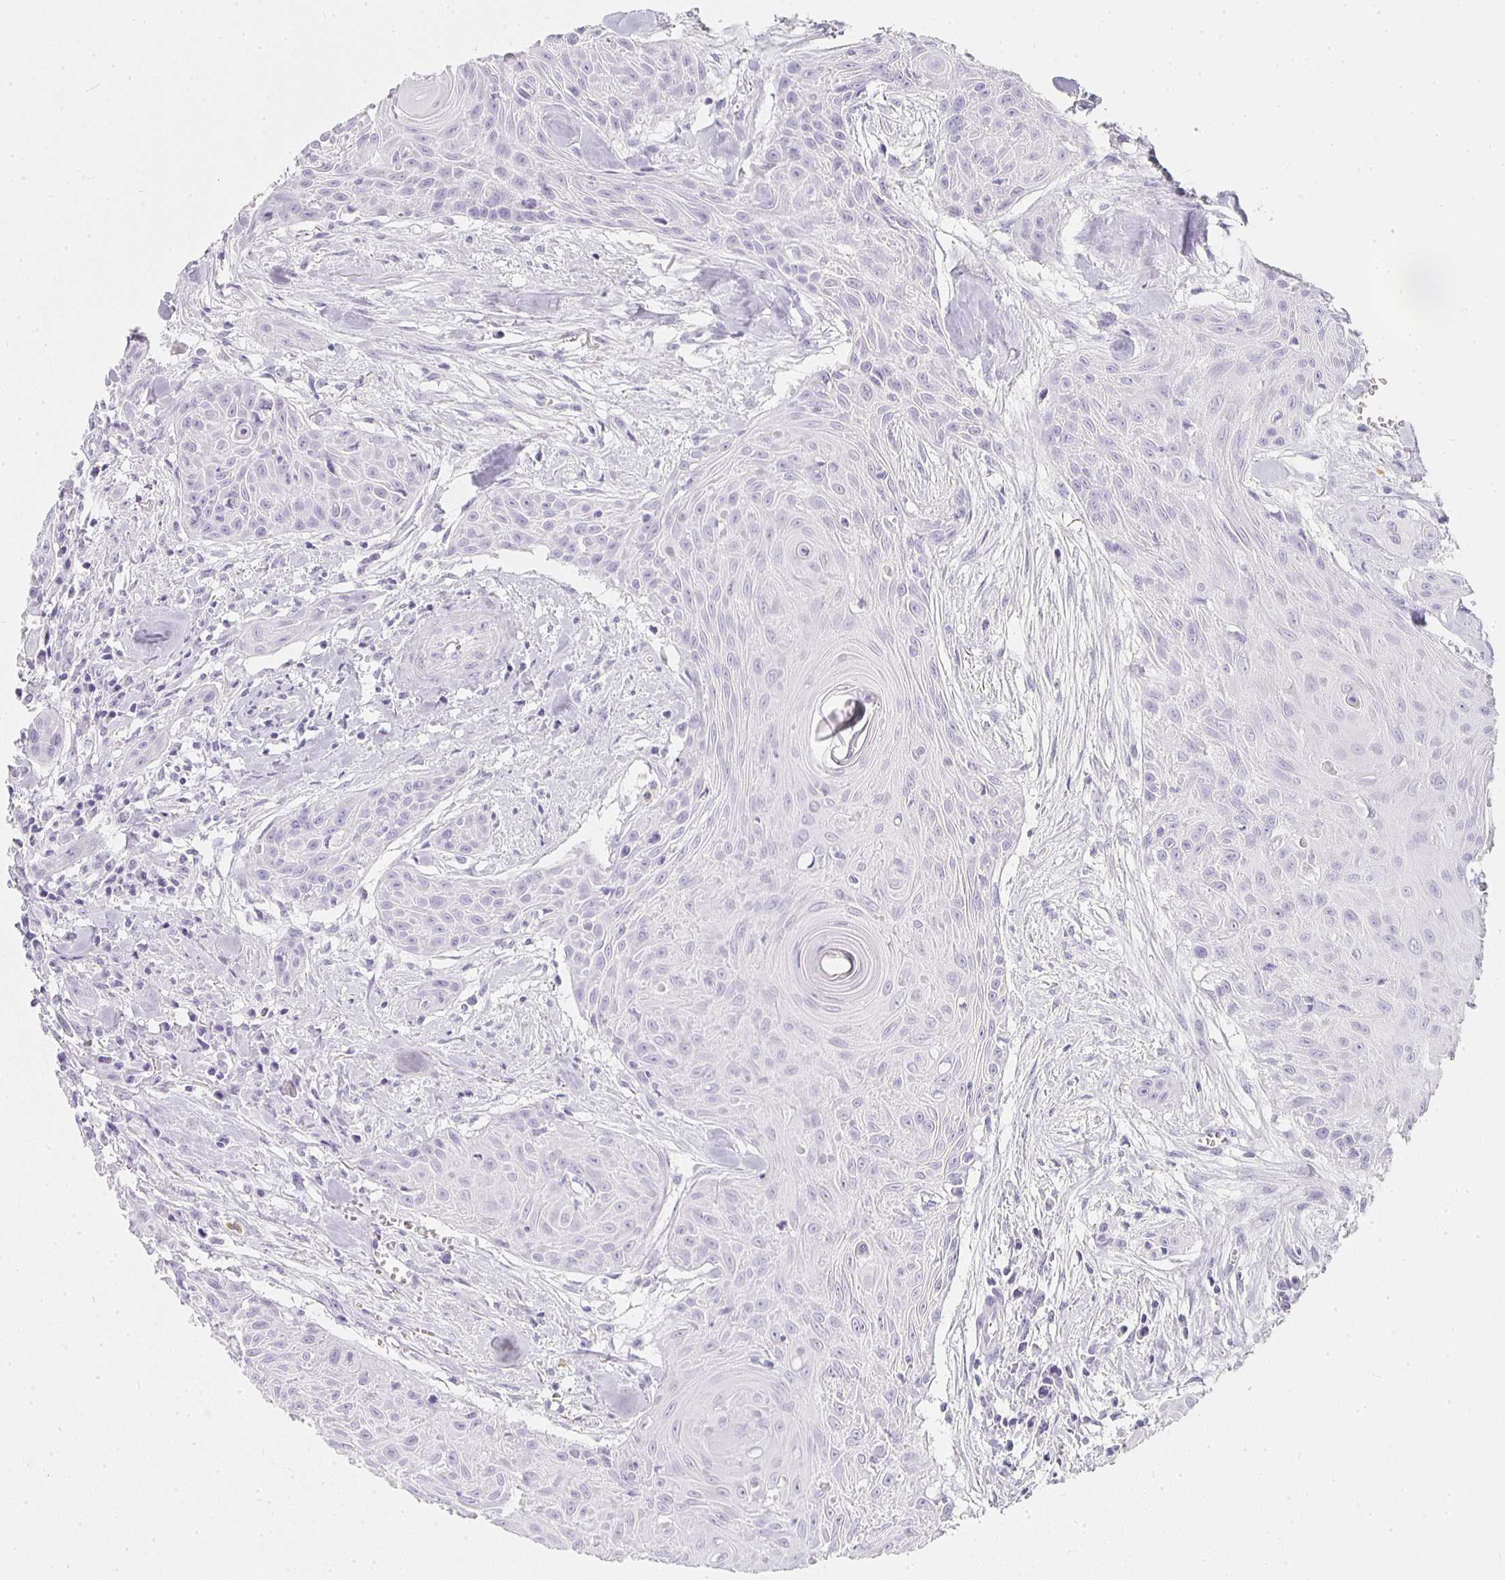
{"staining": {"intensity": "negative", "quantity": "none", "location": "none"}, "tissue": "head and neck cancer", "cell_type": "Tumor cells", "image_type": "cancer", "snomed": [{"axis": "morphology", "description": "Squamous cell carcinoma, NOS"}, {"axis": "topography", "description": "Lymph node"}, {"axis": "topography", "description": "Salivary gland"}, {"axis": "topography", "description": "Head-Neck"}], "caption": "Head and neck cancer (squamous cell carcinoma) was stained to show a protein in brown. There is no significant positivity in tumor cells.", "gene": "TPSD1", "patient": {"sex": "female", "age": 74}}